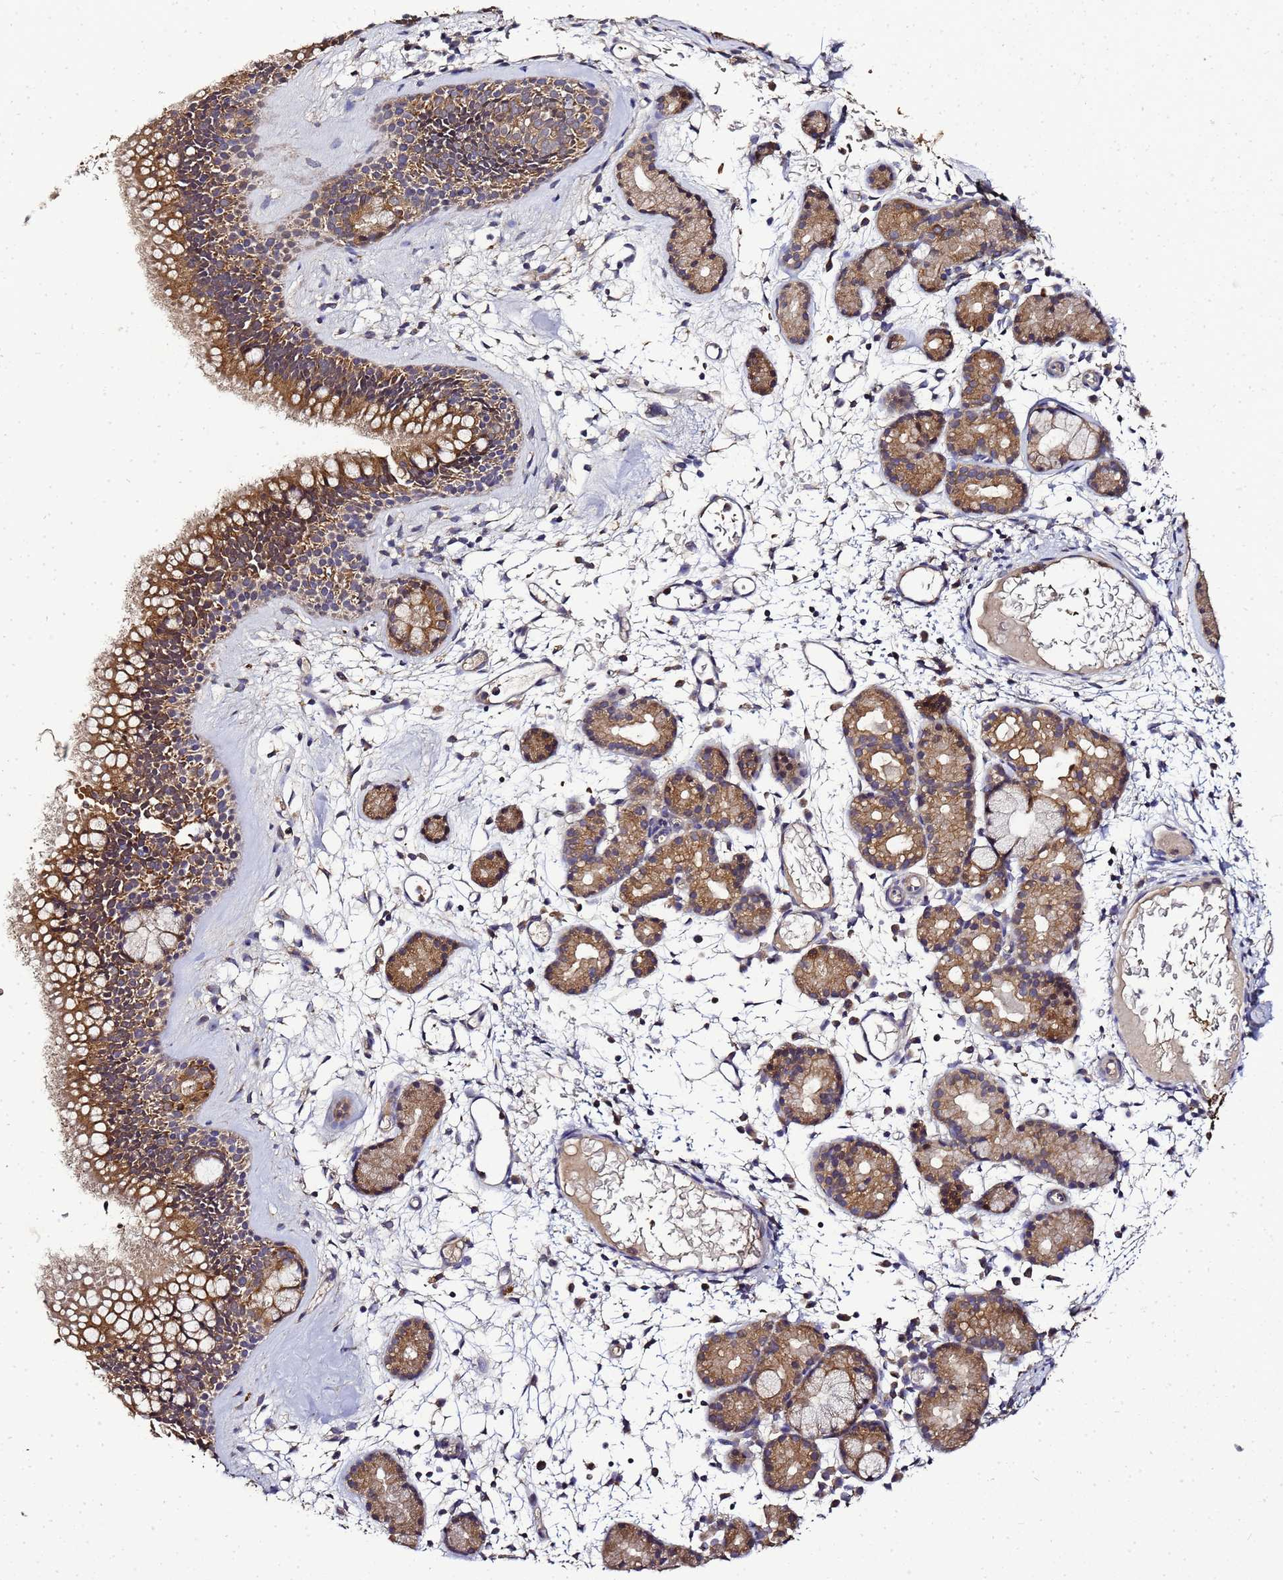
{"staining": {"intensity": "moderate", "quantity": ">75%", "location": "cytoplasmic/membranous"}, "tissue": "nasopharynx", "cell_type": "Respiratory epithelial cells", "image_type": "normal", "snomed": [{"axis": "morphology", "description": "Normal tissue, NOS"}, {"axis": "topography", "description": "Nasopharynx"}], "caption": "Benign nasopharynx displays moderate cytoplasmic/membranous expression in approximately >75% of respiratory epithelial cells.", "gene": "LGI4", "patient": {"sex": "female", "age": 81}}